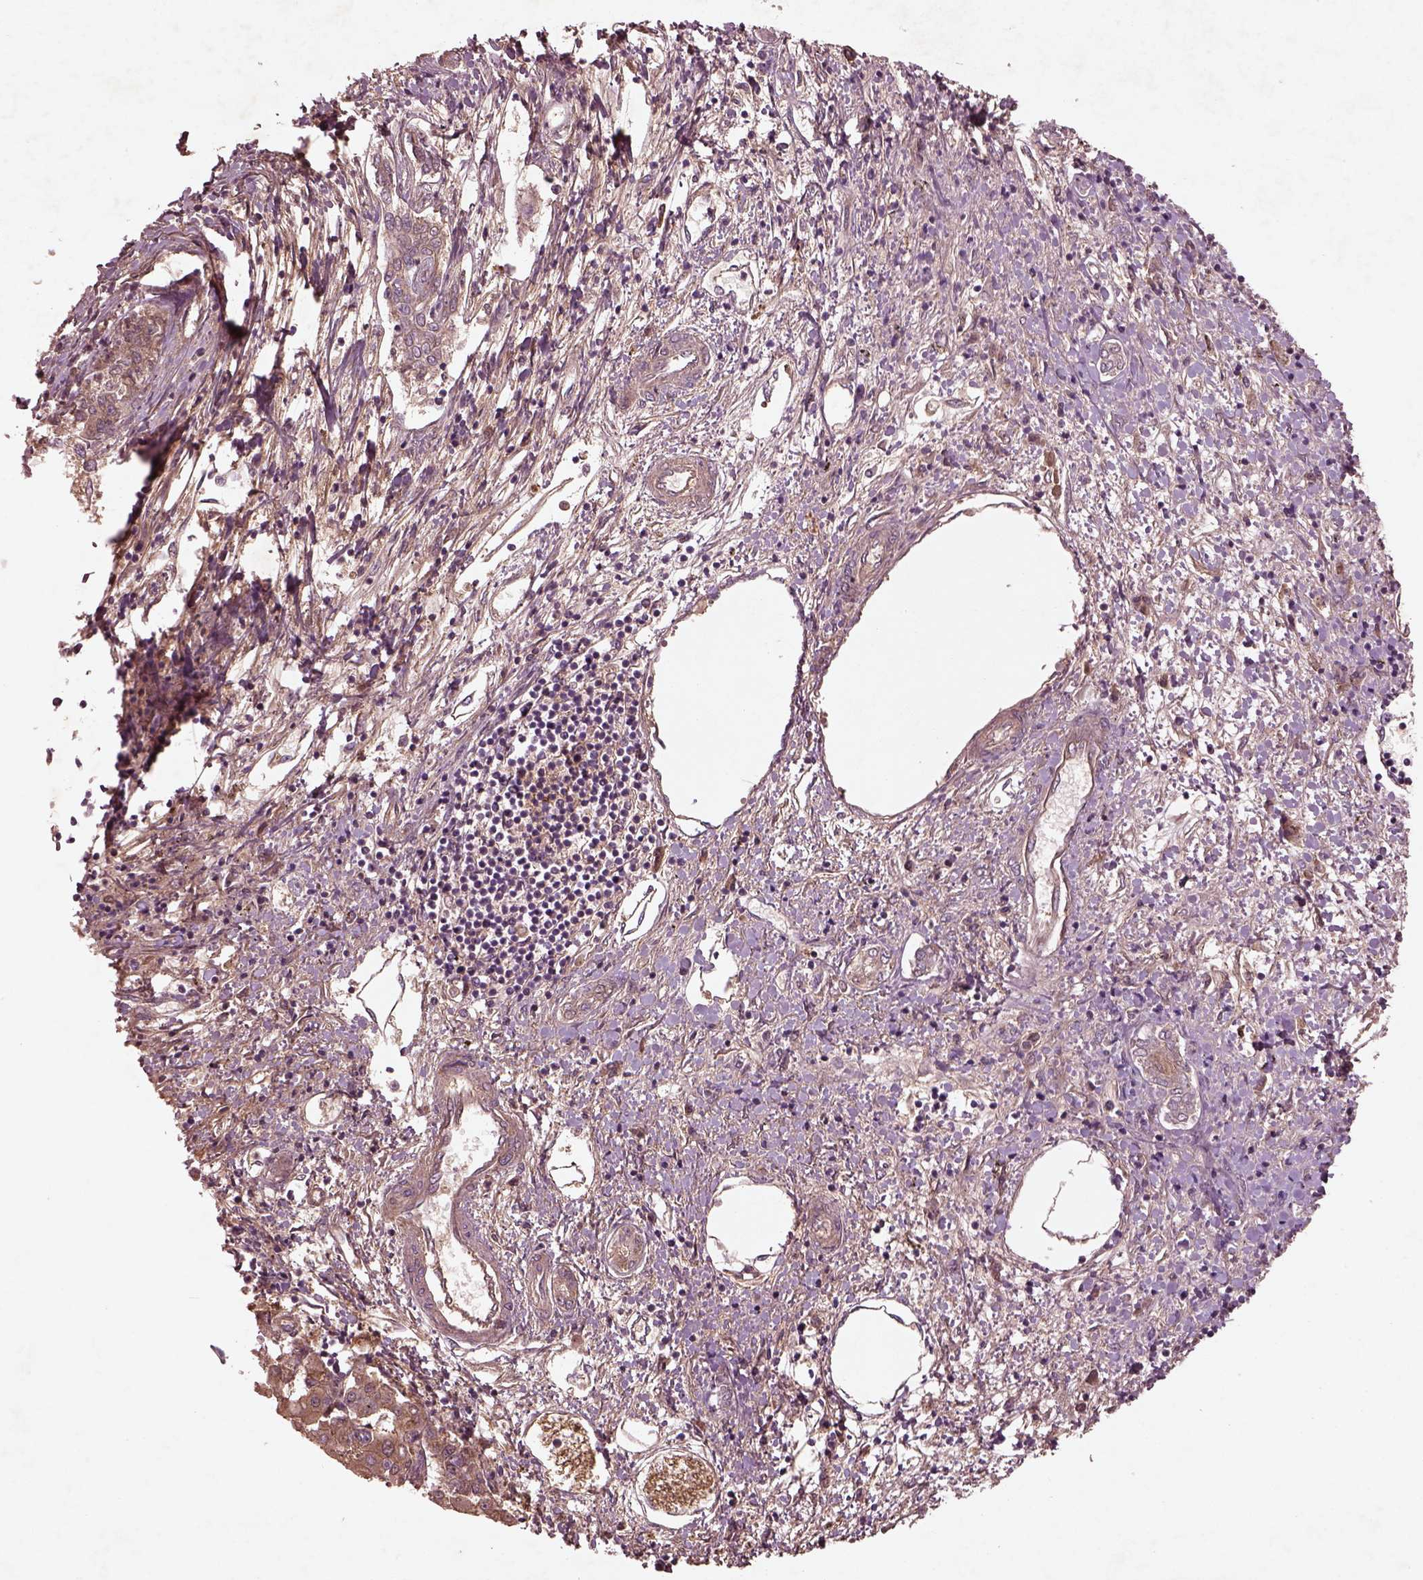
{"staining": {"intensity": "moderate", "quantity": "<25%", "location": "cytoplasmic/membranous"}, "tissue": "liver cancer", "cell_type": "Tumor cells", "image_type": "cancer", "snomed": [{"axis": "morphology", "description": "Carcinoma, Hepatocellular, NOS"}, {"axis": "topography", "description": "Liver"}], "caption": "This micrograph shows immunohistochemistry staining of hepatocellular carcinoma (liver), with low moderate cytoplasmic/membranous positivity in approximately <25% of tumor cells.", "gene": "FAM234A", "patient": {"sex": "male", "age": 56}}